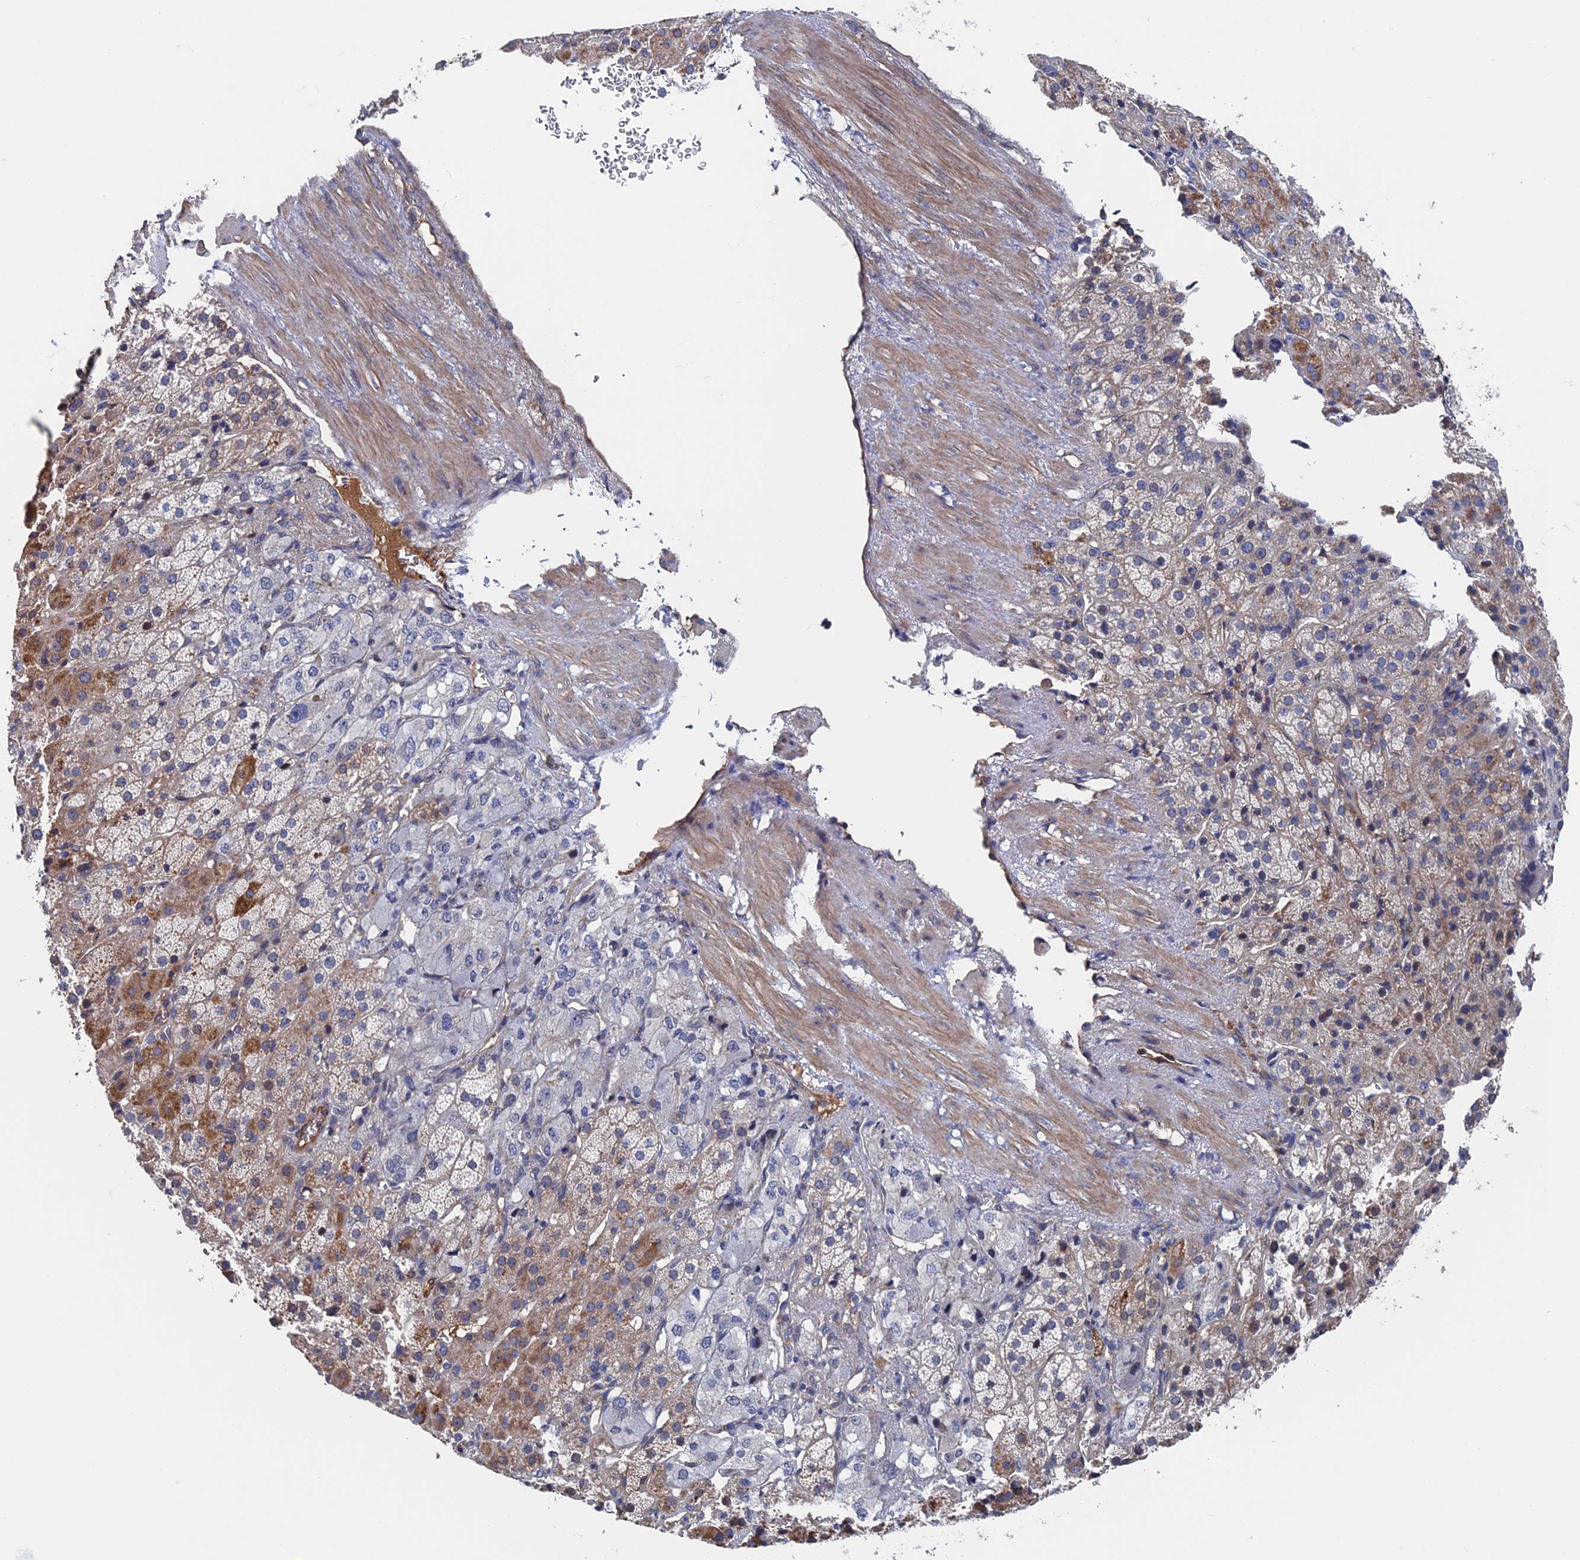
{"staining": {"intensity": "moderate", "quantity": "<25%", "location": "cytoplasmic/membranous"}, "tissue": "adrenal gland", "cell_type": "Glandular cells", "image_type": "normal", "snomed": [{"axis": "morphology", "description": "Normal tissue, NOS"}, {"axis": "topography", "description": "Adrenal gland"}], "caption": "Adrenal gland stained with immunohistochemistry reveals moderate cytoplasmic/membranous positivity in approximately <25% of glandular cells. Immunohistochemistry (ihc) stains the protein of interest in brown and the nuclei are stained blue.", "gene": "RPUSD1", "patient": {"sex": "female", "age": 57}}